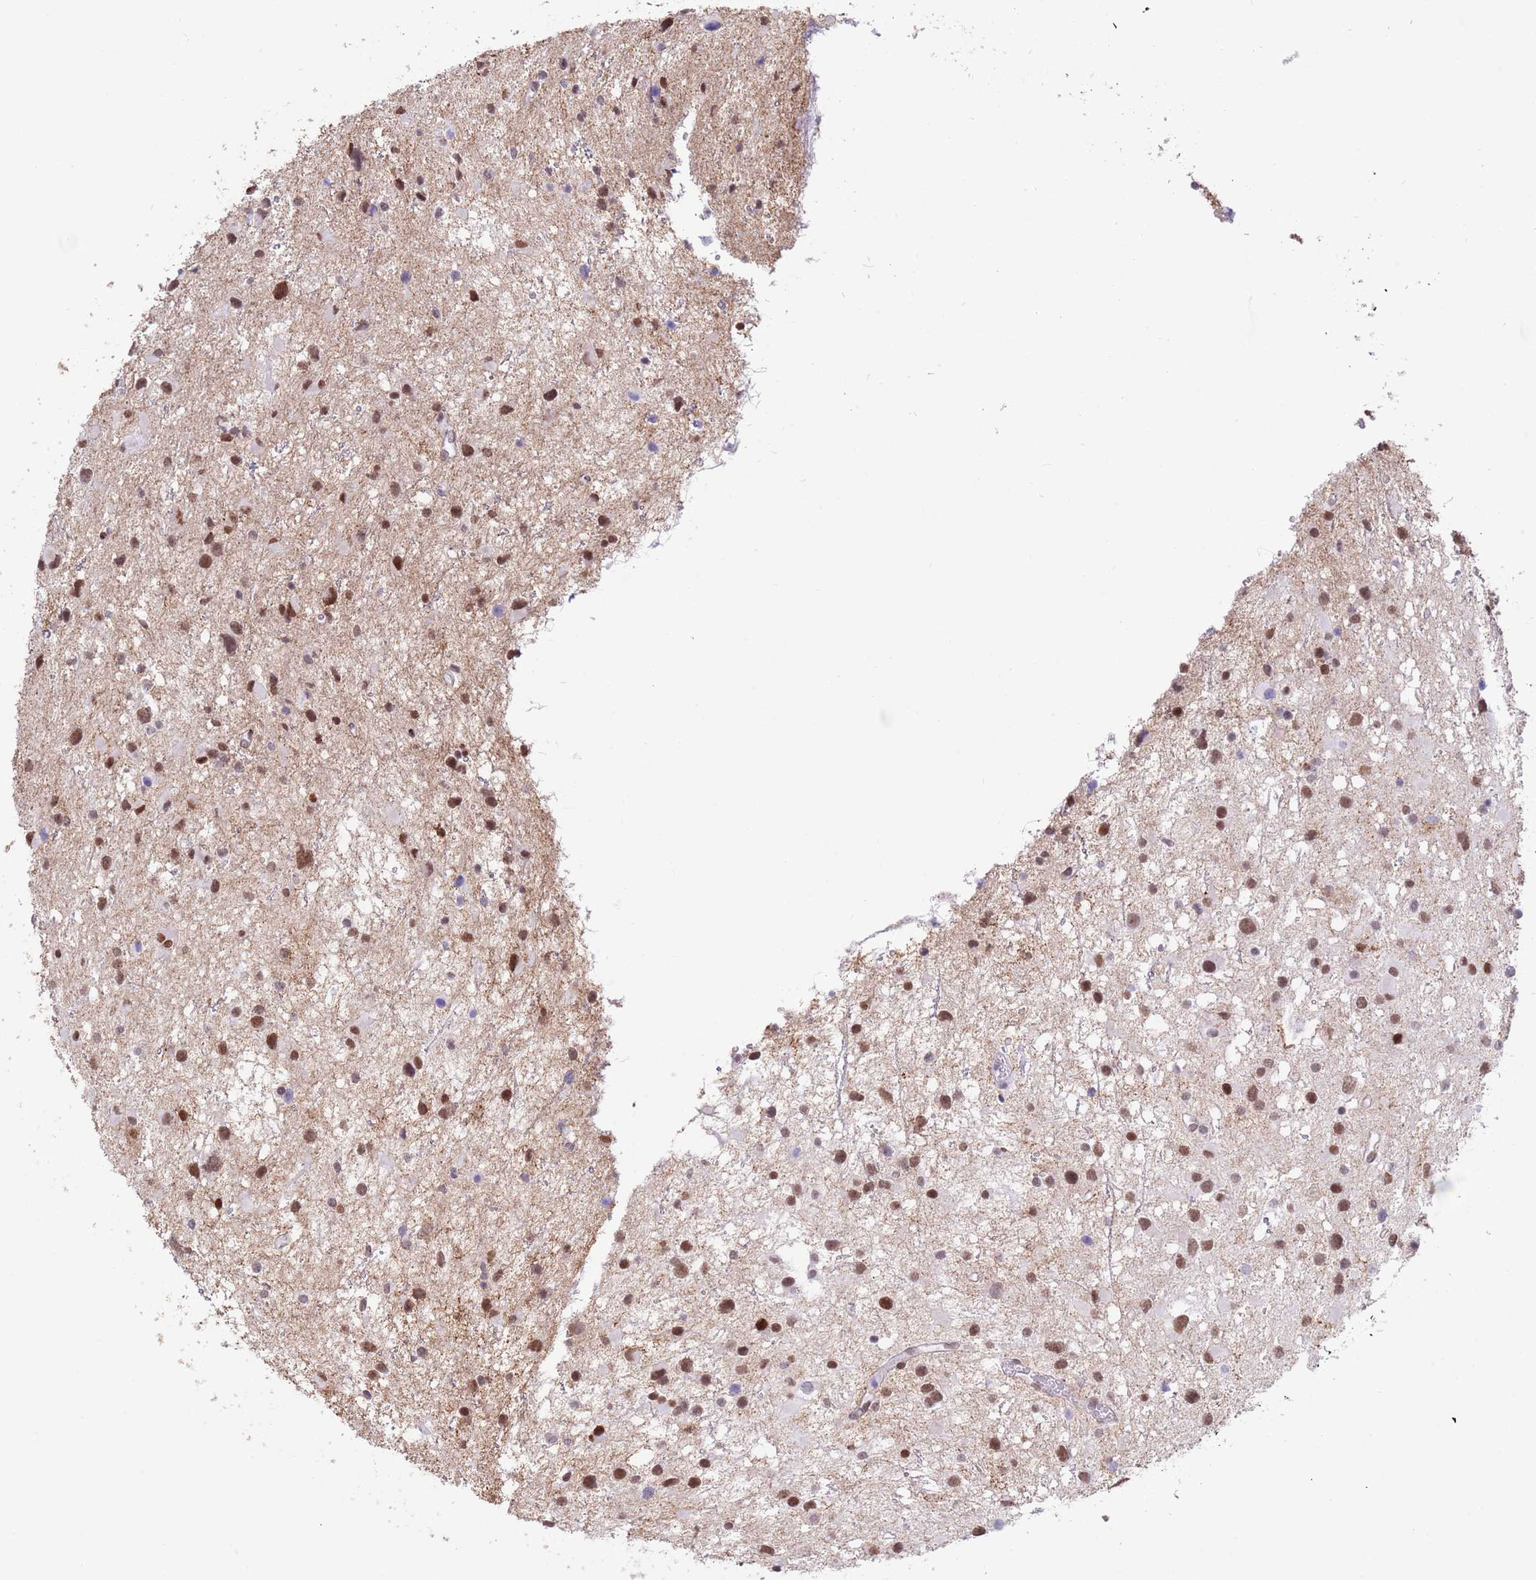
{"staining": {"intensity": "moderate", "quantity": ">75%", "location": "nuclear"}, "tissue": "glioma", "cell_type": "Tumor cells", "image_type": "cancer", "snomed": [{"axis": "morphology", "description": "Glioma, malignant, Low grade"}, {"axis": "topography", "description": "Brain"}], "caption": "A high-resolution image shows IHC staining of glioma, which displays moderate nuclear positivity in approximately >75% of tumor cells.", "gene": "ZNF382", "patient": {"sex": "female", "age": 32}}